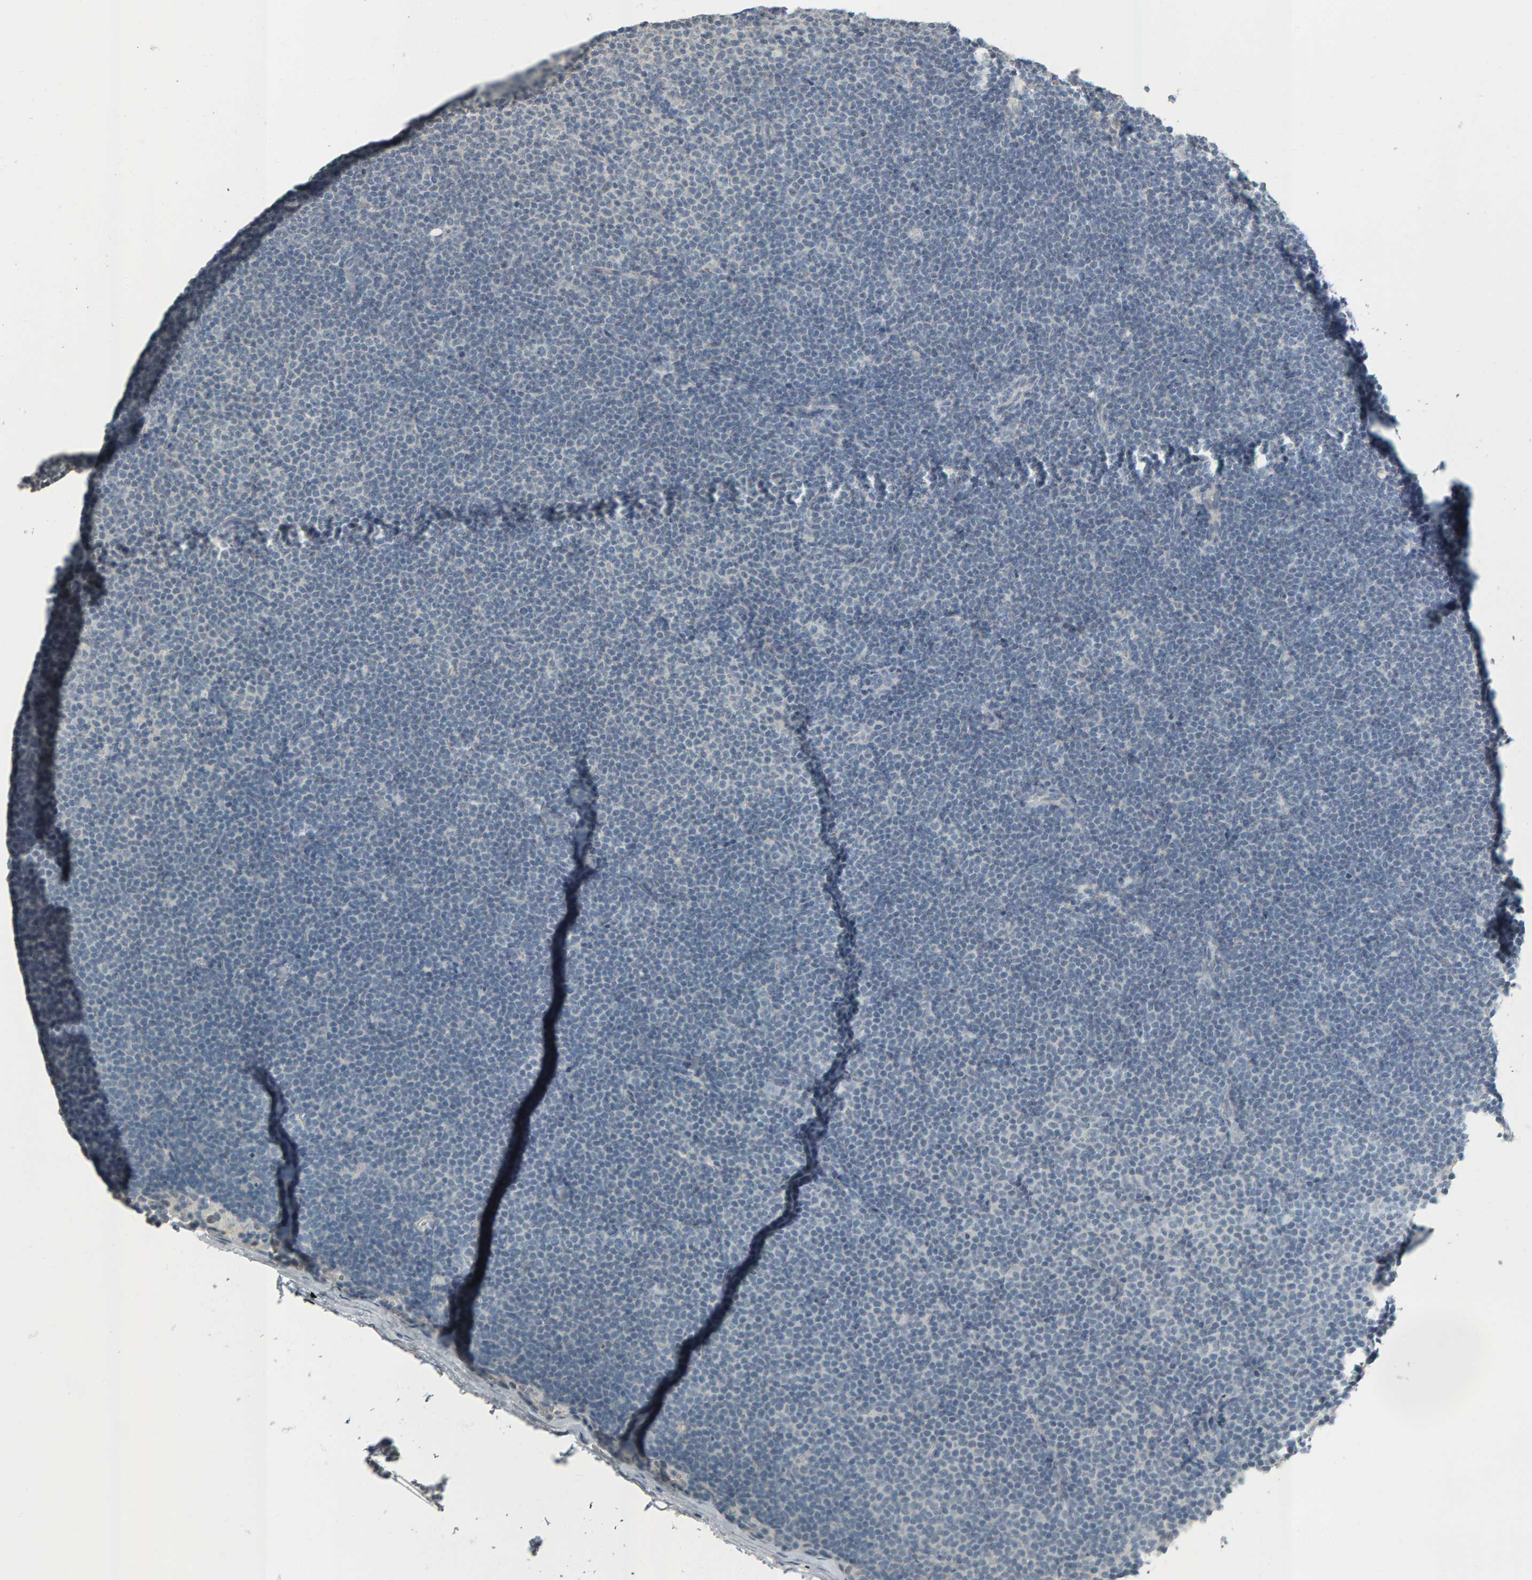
{"staining": {"intensity": "negative", "quantity": "none", "location": "none"}, "tissue": "lymphoma", "cell_type": "Tumor cells", "image_type": "cancer", "snomed": [{"axis": "morphology", "description": "Malignant lymphoma, non-Hodgkin's type, Low grade"}, {"axis": "topography", "description": "Lymph node"}], "caption": "The immunohistochemistry micrograph has no significant staining in tumor cells of lymphoma tissue. The staining was performed using DAB to visualize the protein expression in brown, while the nuclei were stained in blue with hematoxylin (Magnification: 20x).", "gene": "PYY", "patient": {"sex": "female", "age": 53}}